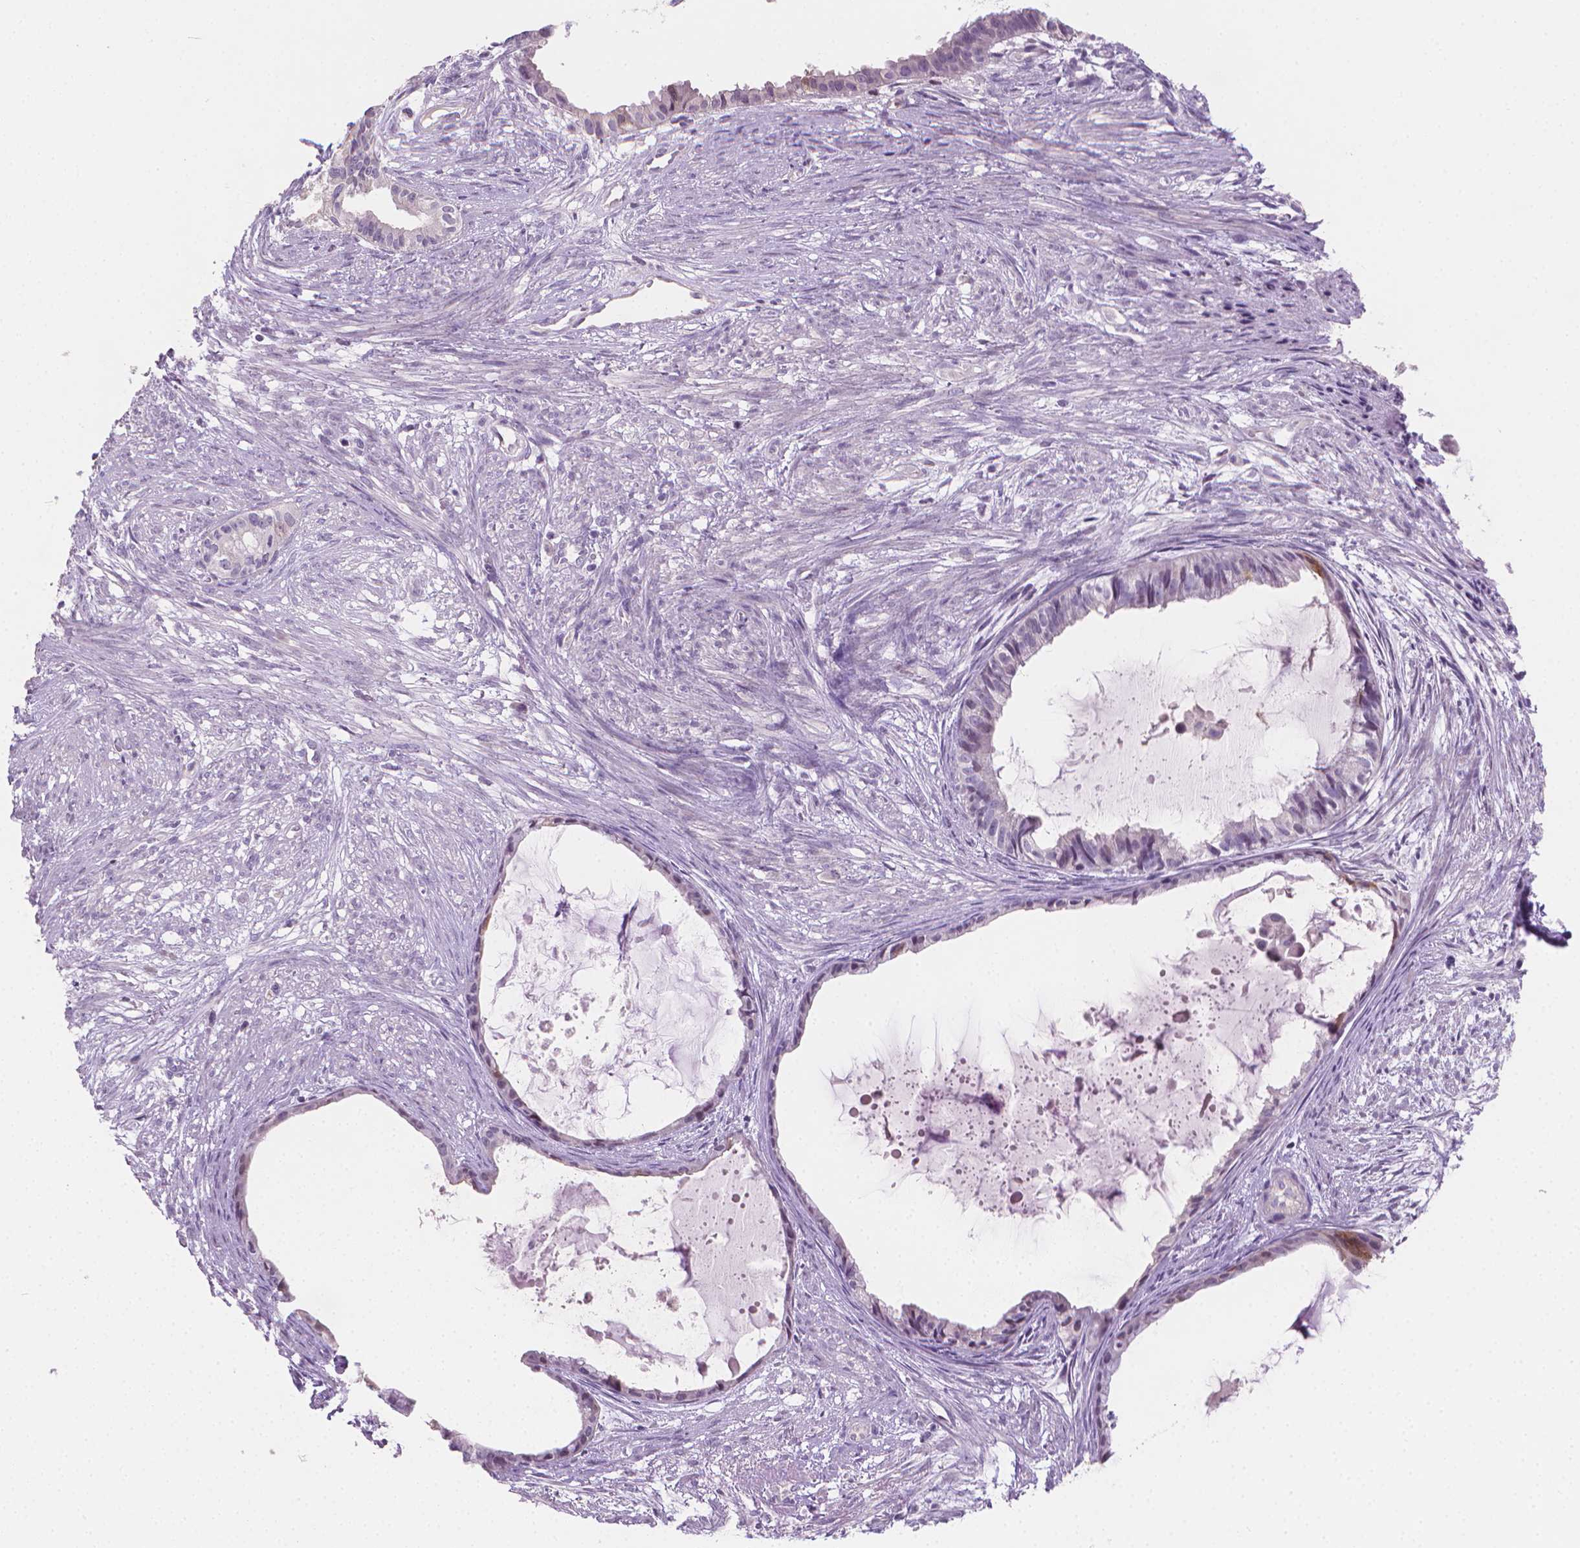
{"staining": {"intensity": "weak", "quantity": "<25%", "location": "nuclear"}, "tissue": "endometrial cancer", "cell_type": "Tumor cells", "image_type": "cancer", "snomed": [{"axis": "morphology", "description": "Adenocarcinoma, NOS"}, {"axis": "topography", "description": "Endometrium"}], "caption": "Immunohistochemistry photomicrograph of neoplastic tissue: human endometrial cancer stained with DAB (3,3'-diaminobenzidine) exhibits no significant protein staining in tumor cells. (Stains: DAB (3,3'-diaminobenzidine) immunohistochemistry with hematoxylin counter stain, Microscopy: brightfield microscopy at high magnification).", "gene": "CLXN", "patient": {"sex": "female", "age": 86}}